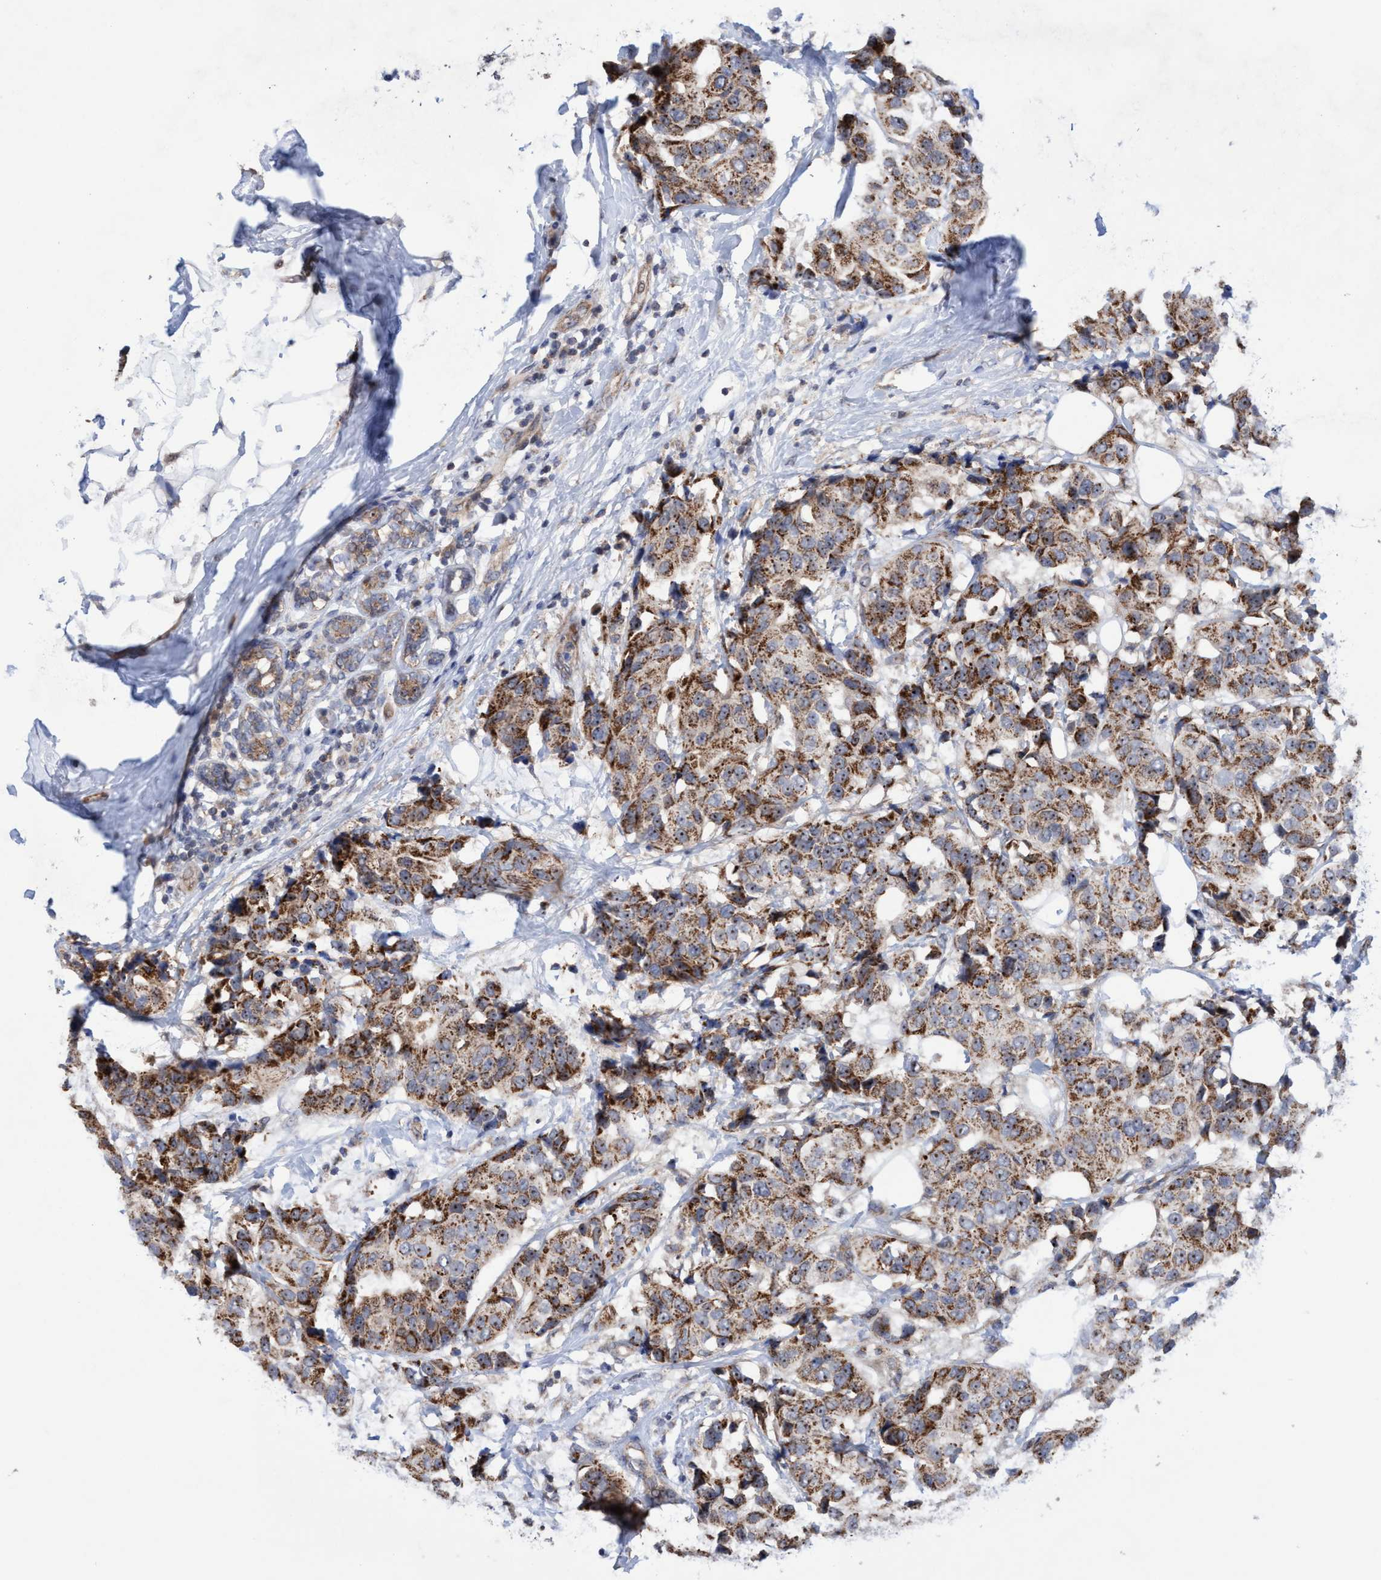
{"staining": {"intensity": "strong", "quantity": ">75%", "location": "cytoplasmic/membranous,nuclear"}, "tissue": "breast cancer", "cell_type": "Tumor cells", "image_type": "cancer", "snomed": [{"axis": "morphology", "description": "Normal tissue, NOS"}, {"axis": "morphology", "description": "Duct carcinoma"}, {"axis": "topography", "description": "Breast"}], "caption": "DAB (3,3'-diaminobenzidine) immunohistochemical staining of human breast cancer demonstrates strong cytoplasmic/membranous and nuclear protein positivity in about >75% of tumor cells.", "gene": "P2RY14", "patient": {"sex": "female", "age": 39}}